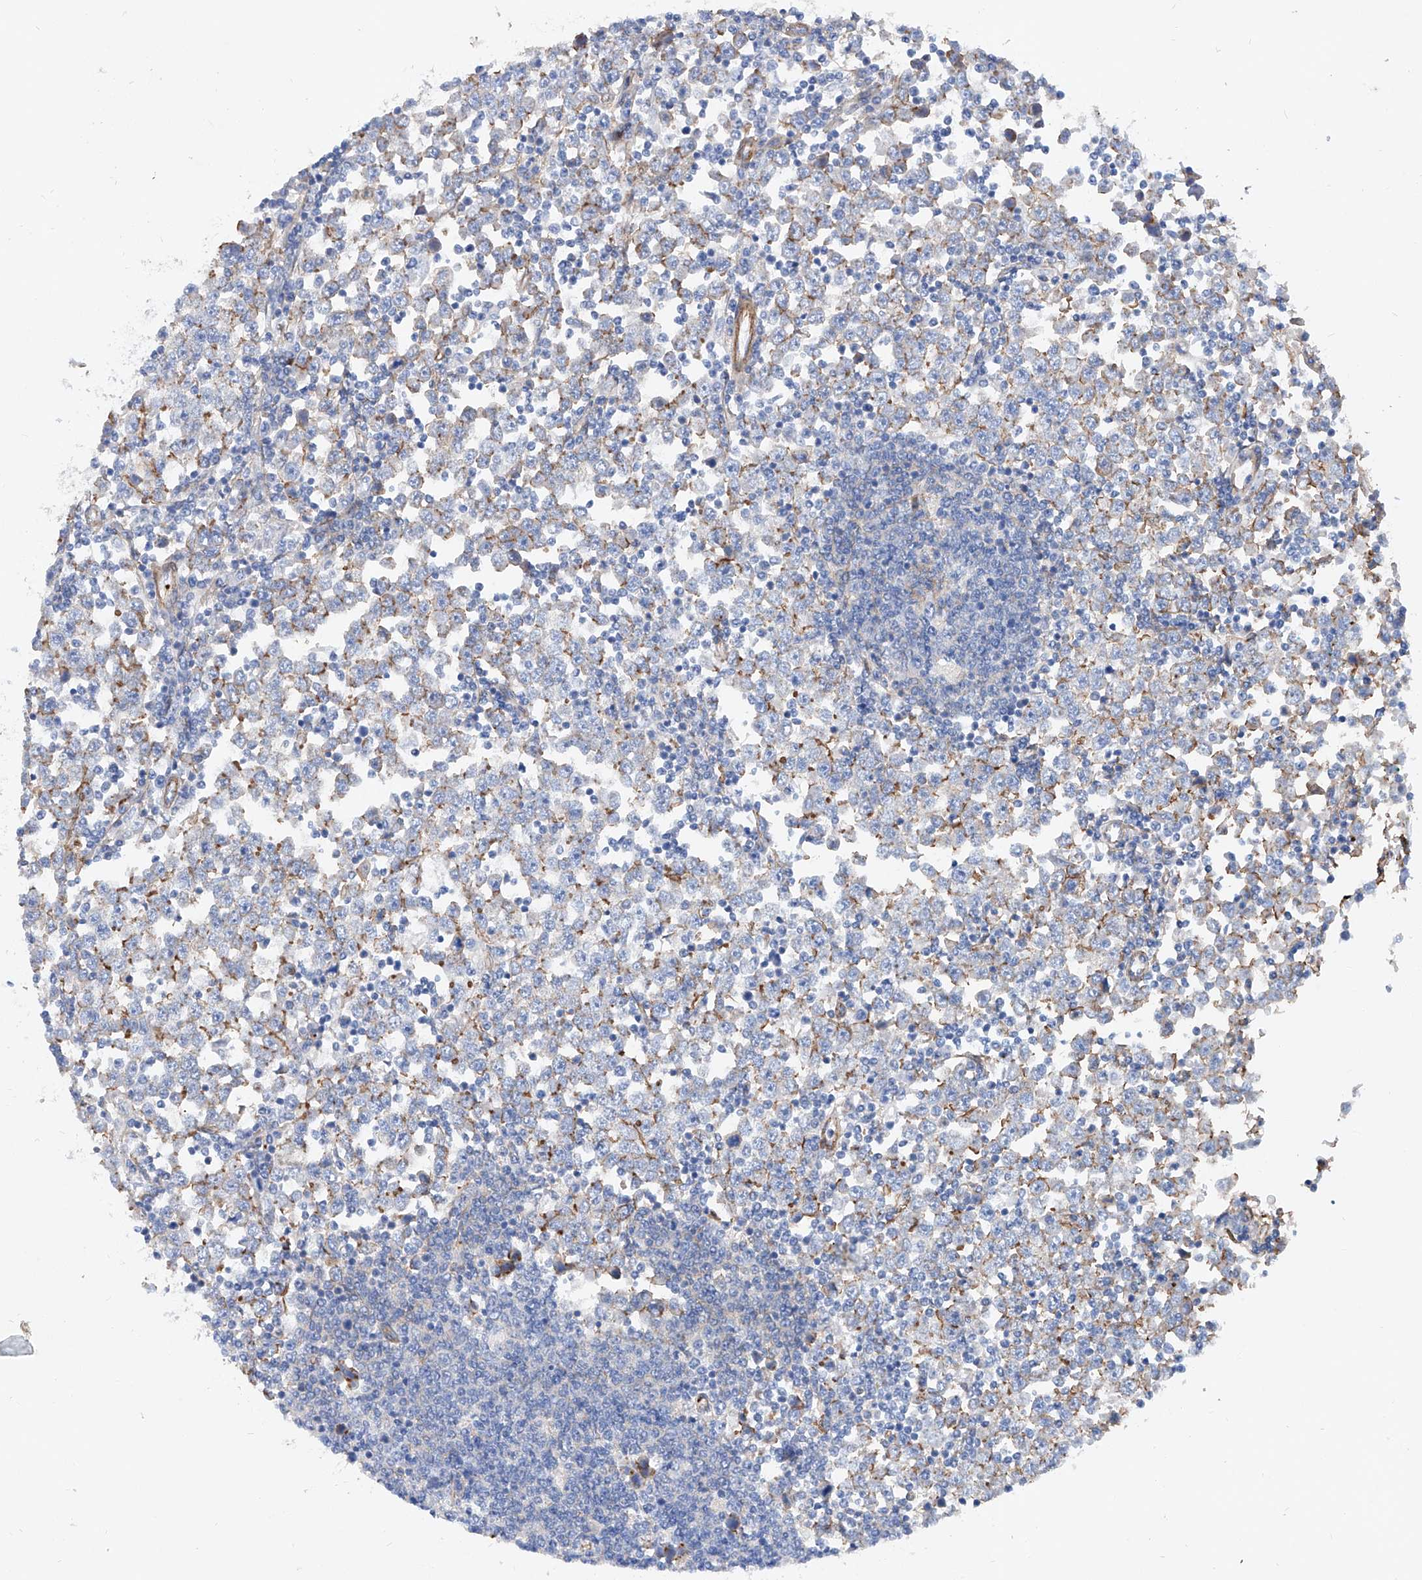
{"staining": {"intensity": "moderate", "quantity": "25%-75%", "location": "cytoplasmic/membranous"}, "tissue": "testis cancer", "cell_type": "Tumor cells", "image_type": "cancer", "snomed": [{"axis": "morphology", "description": "Seminoma, NOS"}, {"axis": "topography", "description": "Testis"}], "caption": "Moderate cytoplasmic/membranous protein expression is seen in about 25%-75% of tumor cells in testis cancer (seminoma).", "gene": "TAS2R60", "patient": {"sex": "male", "age": 65}}